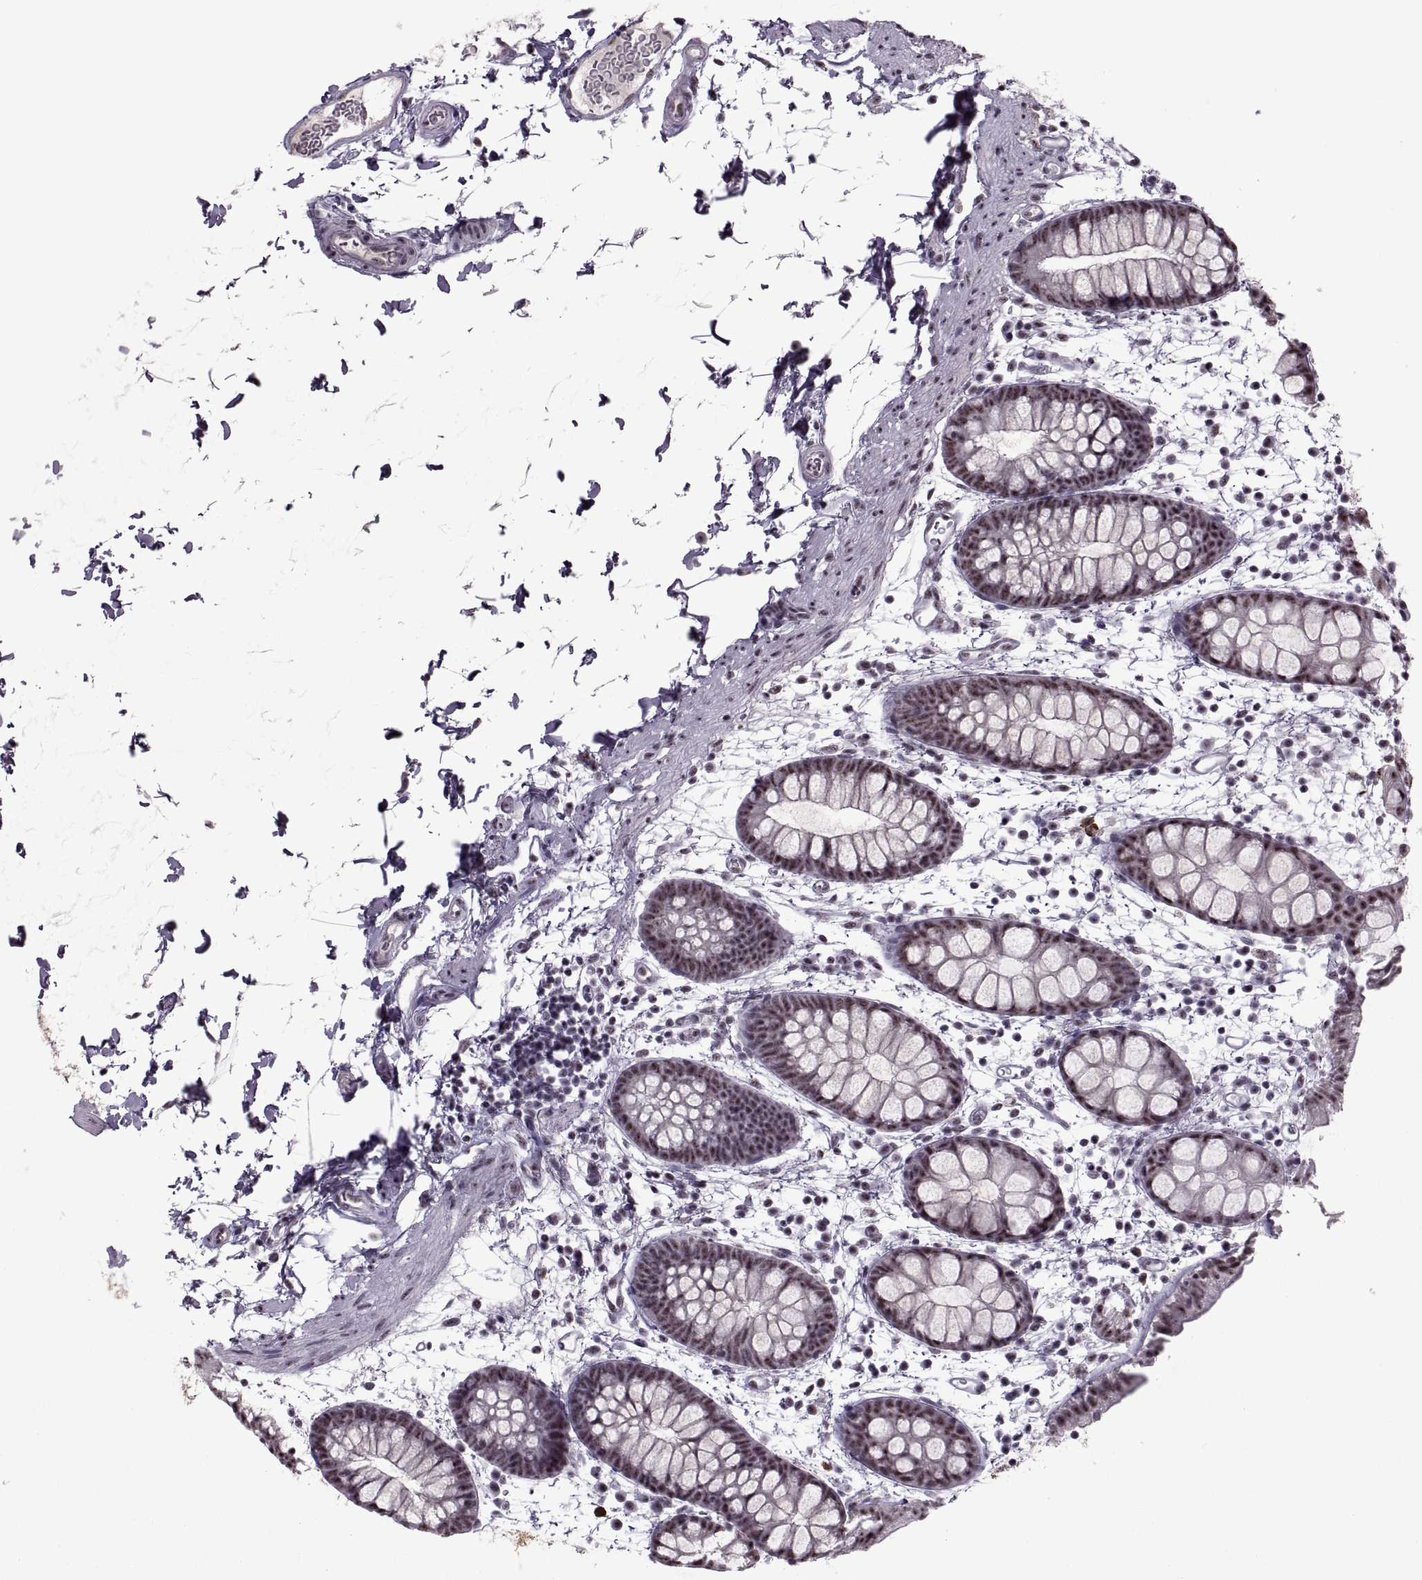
{"staining": {"intensity": "weak", "quantity": "25%-75%", "location": "nuclear"}, "tissue": "rectum", "cell_type": "Glandular cells", "image_type": "normal", "snomed": [{"axis": "morphology", "description": "Normal tissue, NOS"}, {"axis": "topography", "description": "Rectum"}], "caption": "Rectum stained with IHC reveals weak nuclear positivity in about 25%-75% of glandular cells.", "gene": "MAGEA4", "patient": {"sex": "male", "age": 57}}